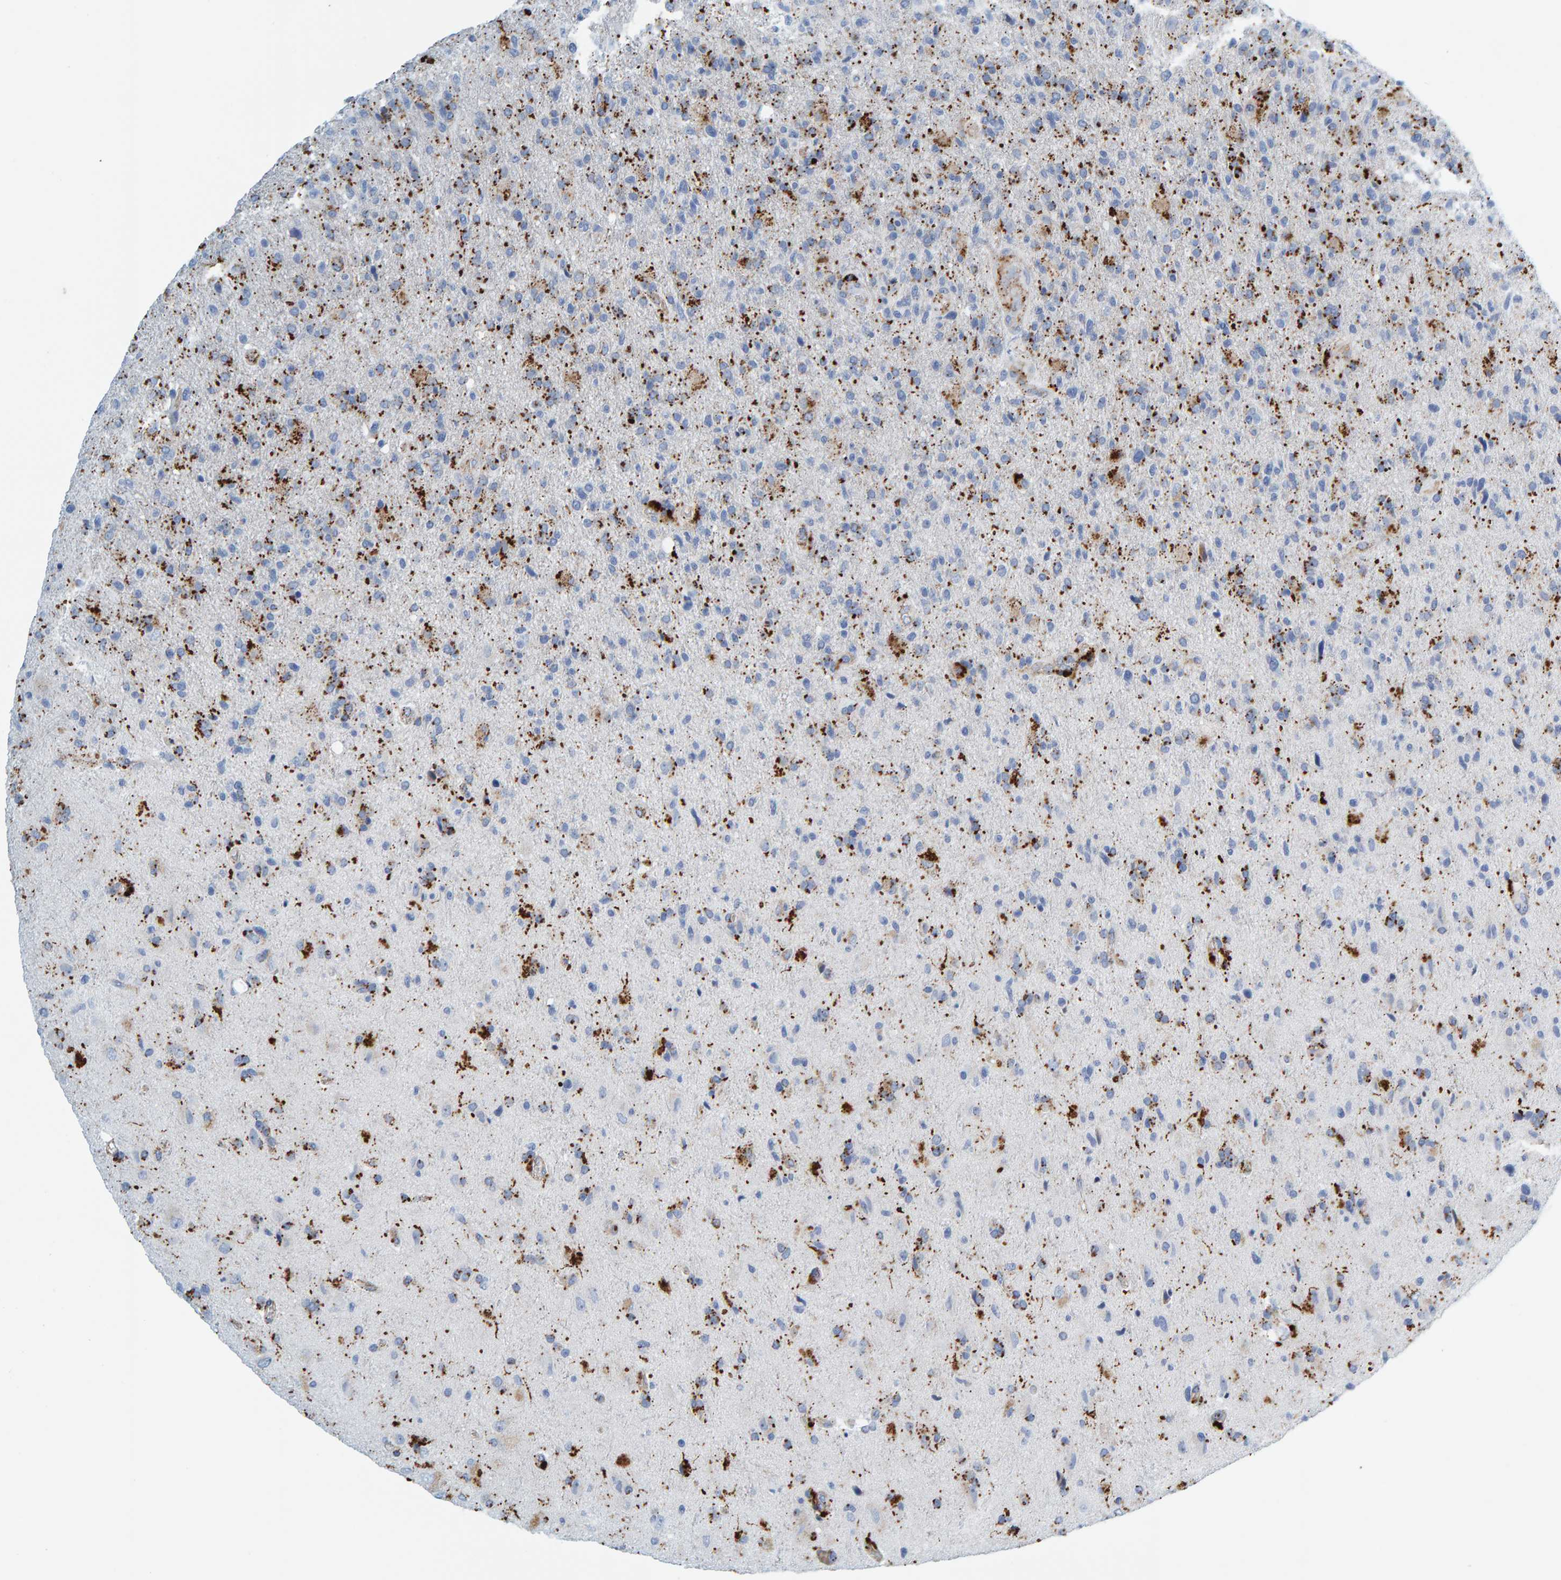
{"staining": {"intensity": "negative", "quantity": "none", "location": "none"}, "tissue": "glioma", "cell_type": "Tumor cells", "image_type": "cancer", "snomed": [{"axis": "morphology", "description": "Glioma, malignant, High grade"}, {"axis": "topography", "description": "Brain"}], "caption": "An image of human malignant glioma (high-grade) is negative for staining in tumor cells.", "gene": "BIN3", "patient": {"sex": "male", "age": 72}}